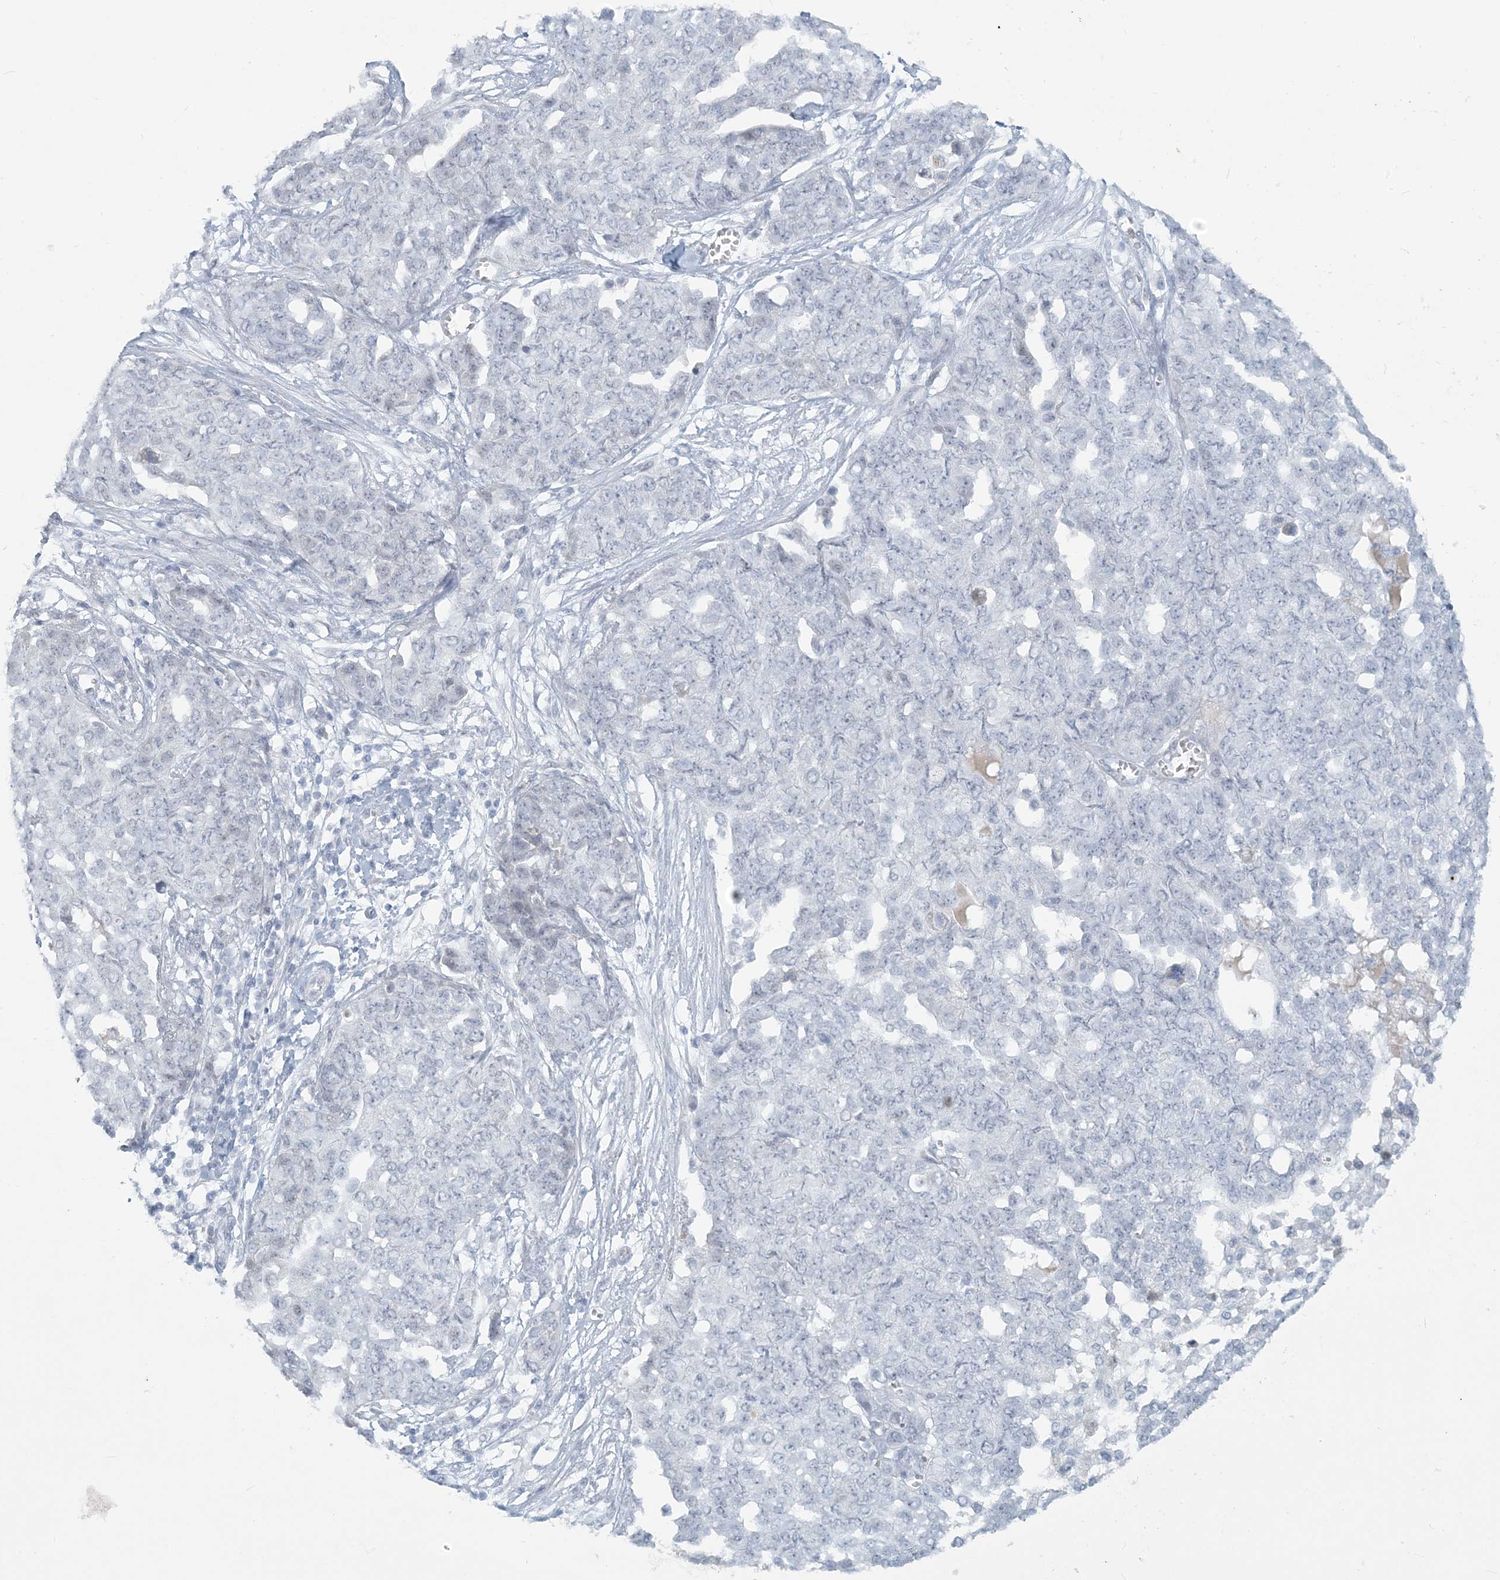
{"staining": {"intensity": "negative", "quantity": "none", "location": "none"}, "tissue": "ovarian cancer", "cell_type": "Tumor cells", "image_type": "cancer", "snomed": [{"axis": "morphology", "description": "Cystadenocarcinoma, serous, NOS"}, {"axis": "topography", "description": "Soft tissue"}, {"axis": "topography", "description": "Ovary"}], "caption": "Immunohistochemistry of human ovarian cancer displays no expression in tumor cells.", "gene": "SCML1", "patient": {"sex": "female", "age": 57}}